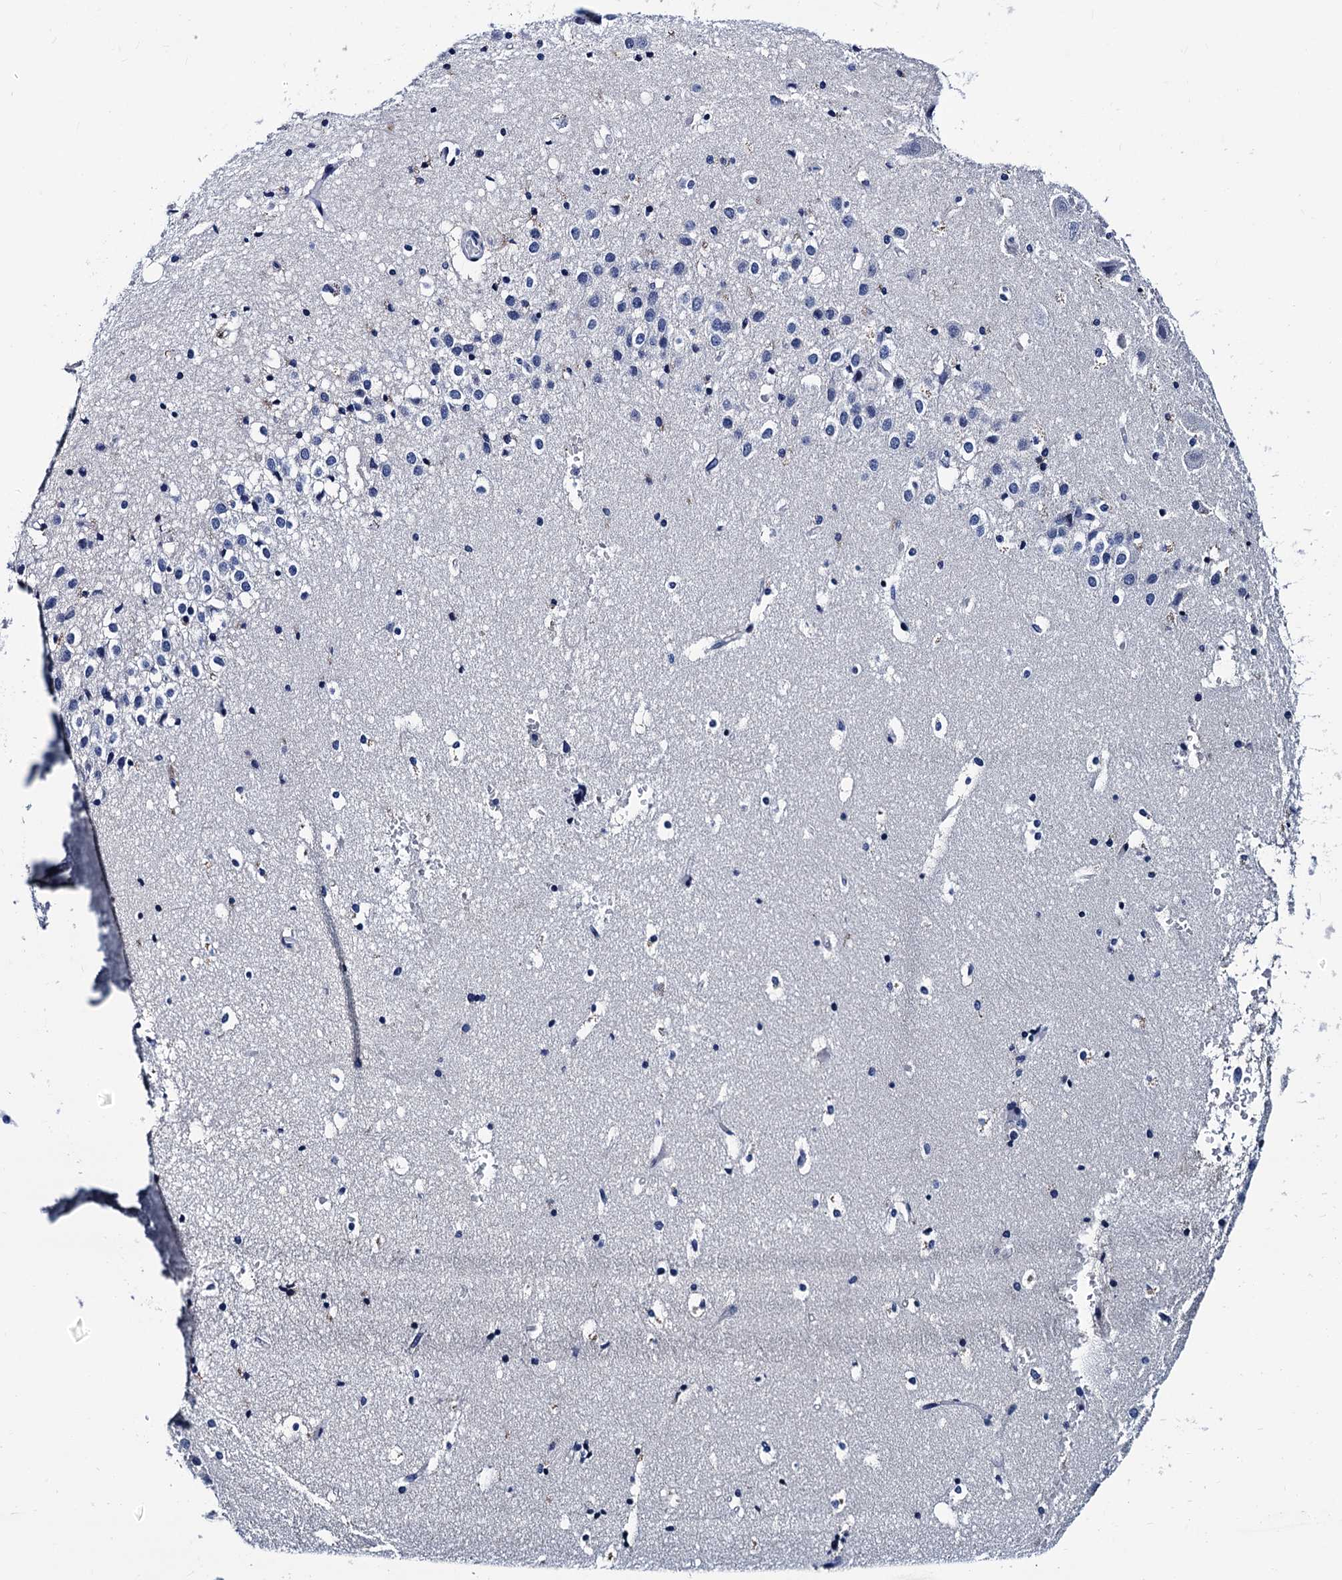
{"staining": {"intensity": "negative", "quantity": "none", "location": "none"}, "tissue": "hippocampus", "cell_type": "Glial cells", "image_type": "normal", "snomed": [{"axis": "morphology", "description": "Normal tissue, NOS"}, {"axis": "topography", "description": "Hippocampus"}], "caption": "The immunohistochemistry (IHC) photomicrograph has no significant staining in glial cells of hippocampus.", "gene": "LRRC30", "patient": {"sex": "female", "age": 52}}